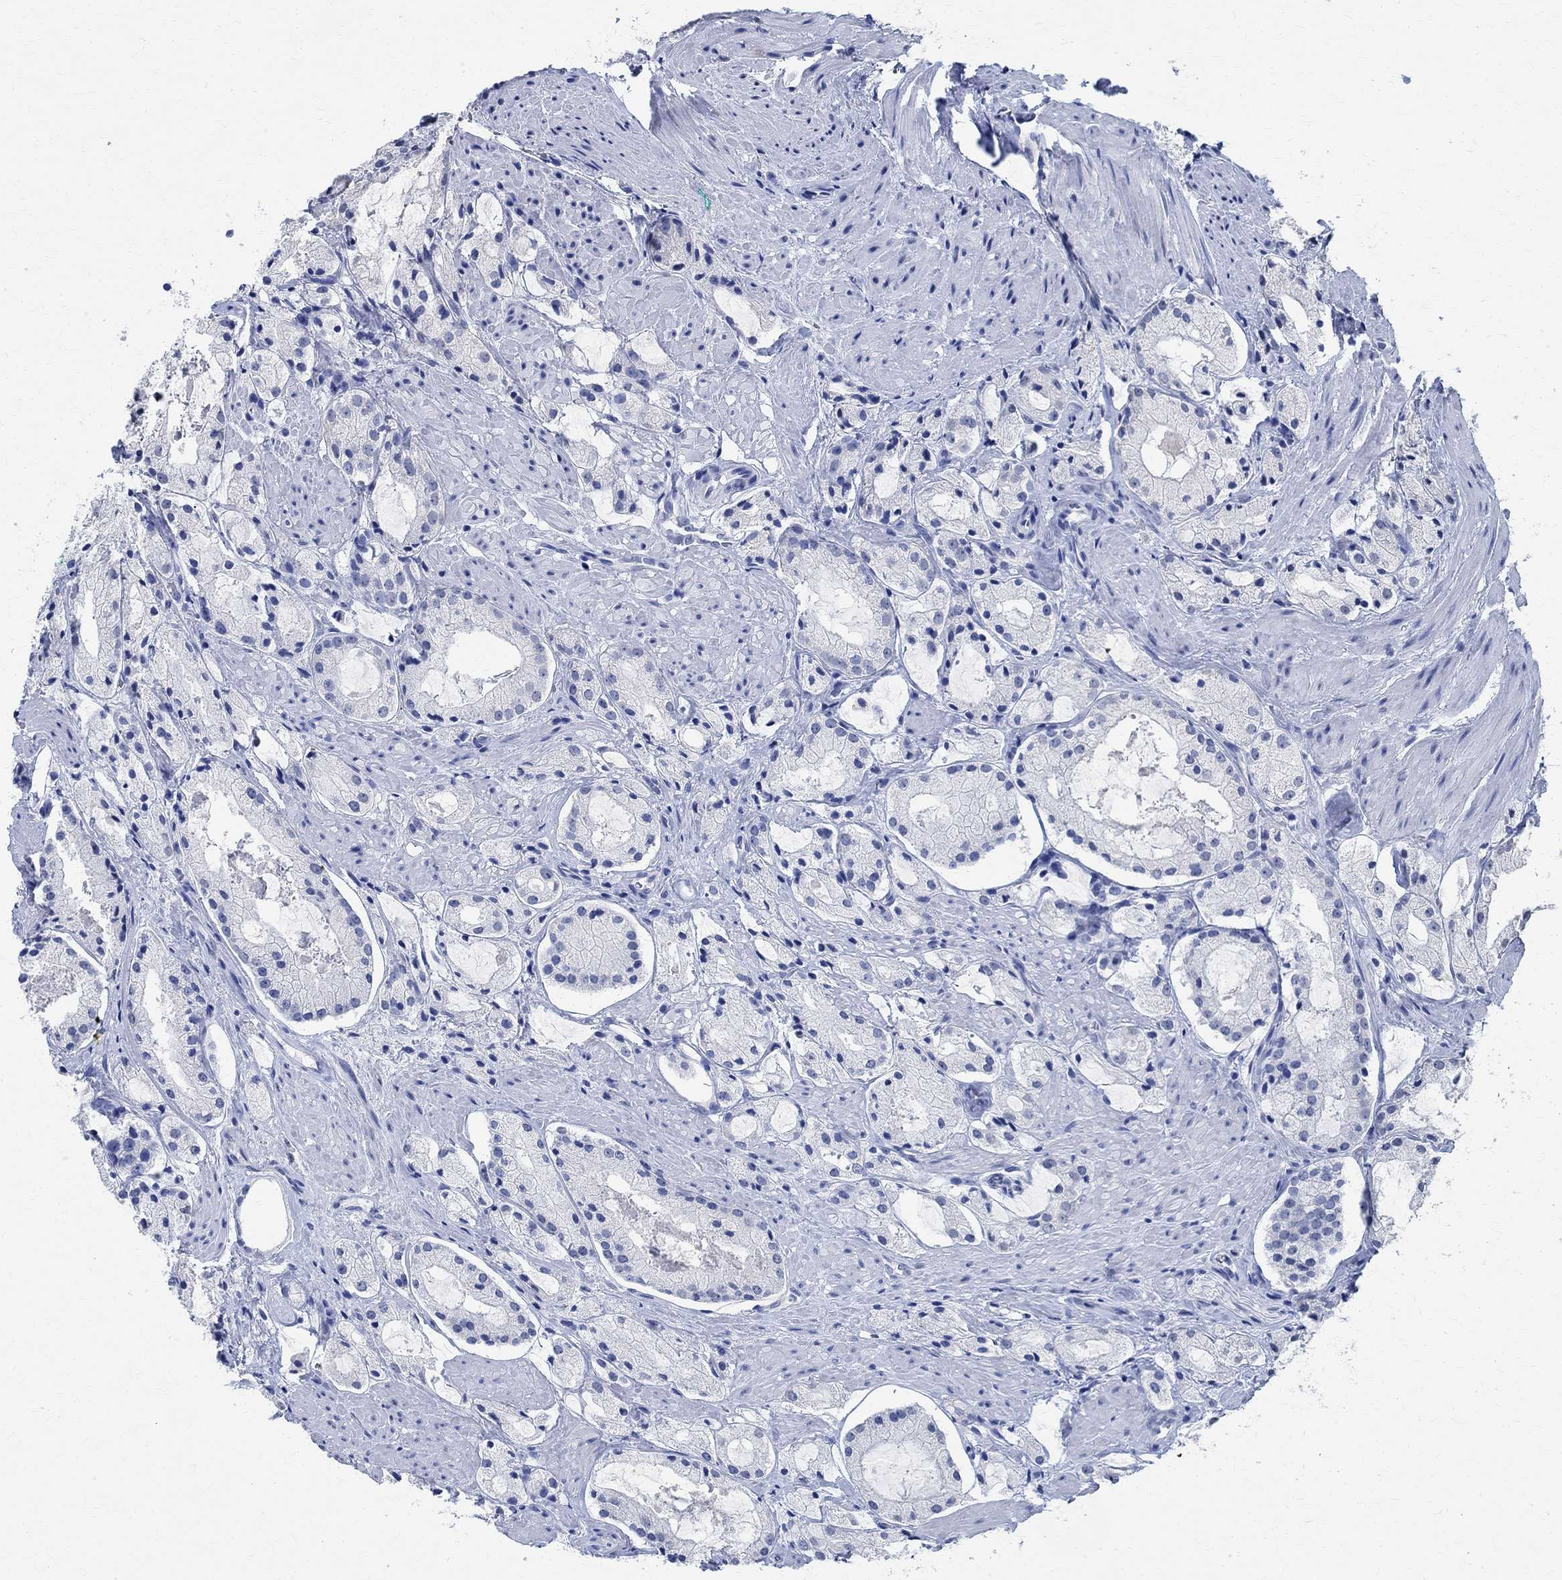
{"staining": {"intensity": "negative", "quantity": "none", "location": "none"}, "tissue": "prostate cancer", "cell_type": "Tumor cells", "image_type": "cancer", "snomed": [{"axis": "morphology", "description": "Adenocarcinoma, NOS"}, {"axis": "morphology", "description": "Adenocarcinoma, High grade"}, {"axis": "topography", "description": "Prostate"}], "caption": "Photomicrograph shows no significant protein staining in tumor cells of prostate cancer (adenocarcinoma (high-grade)).", "gene": "TMEM221", "patient": {"sex": "male", "age": 64}}